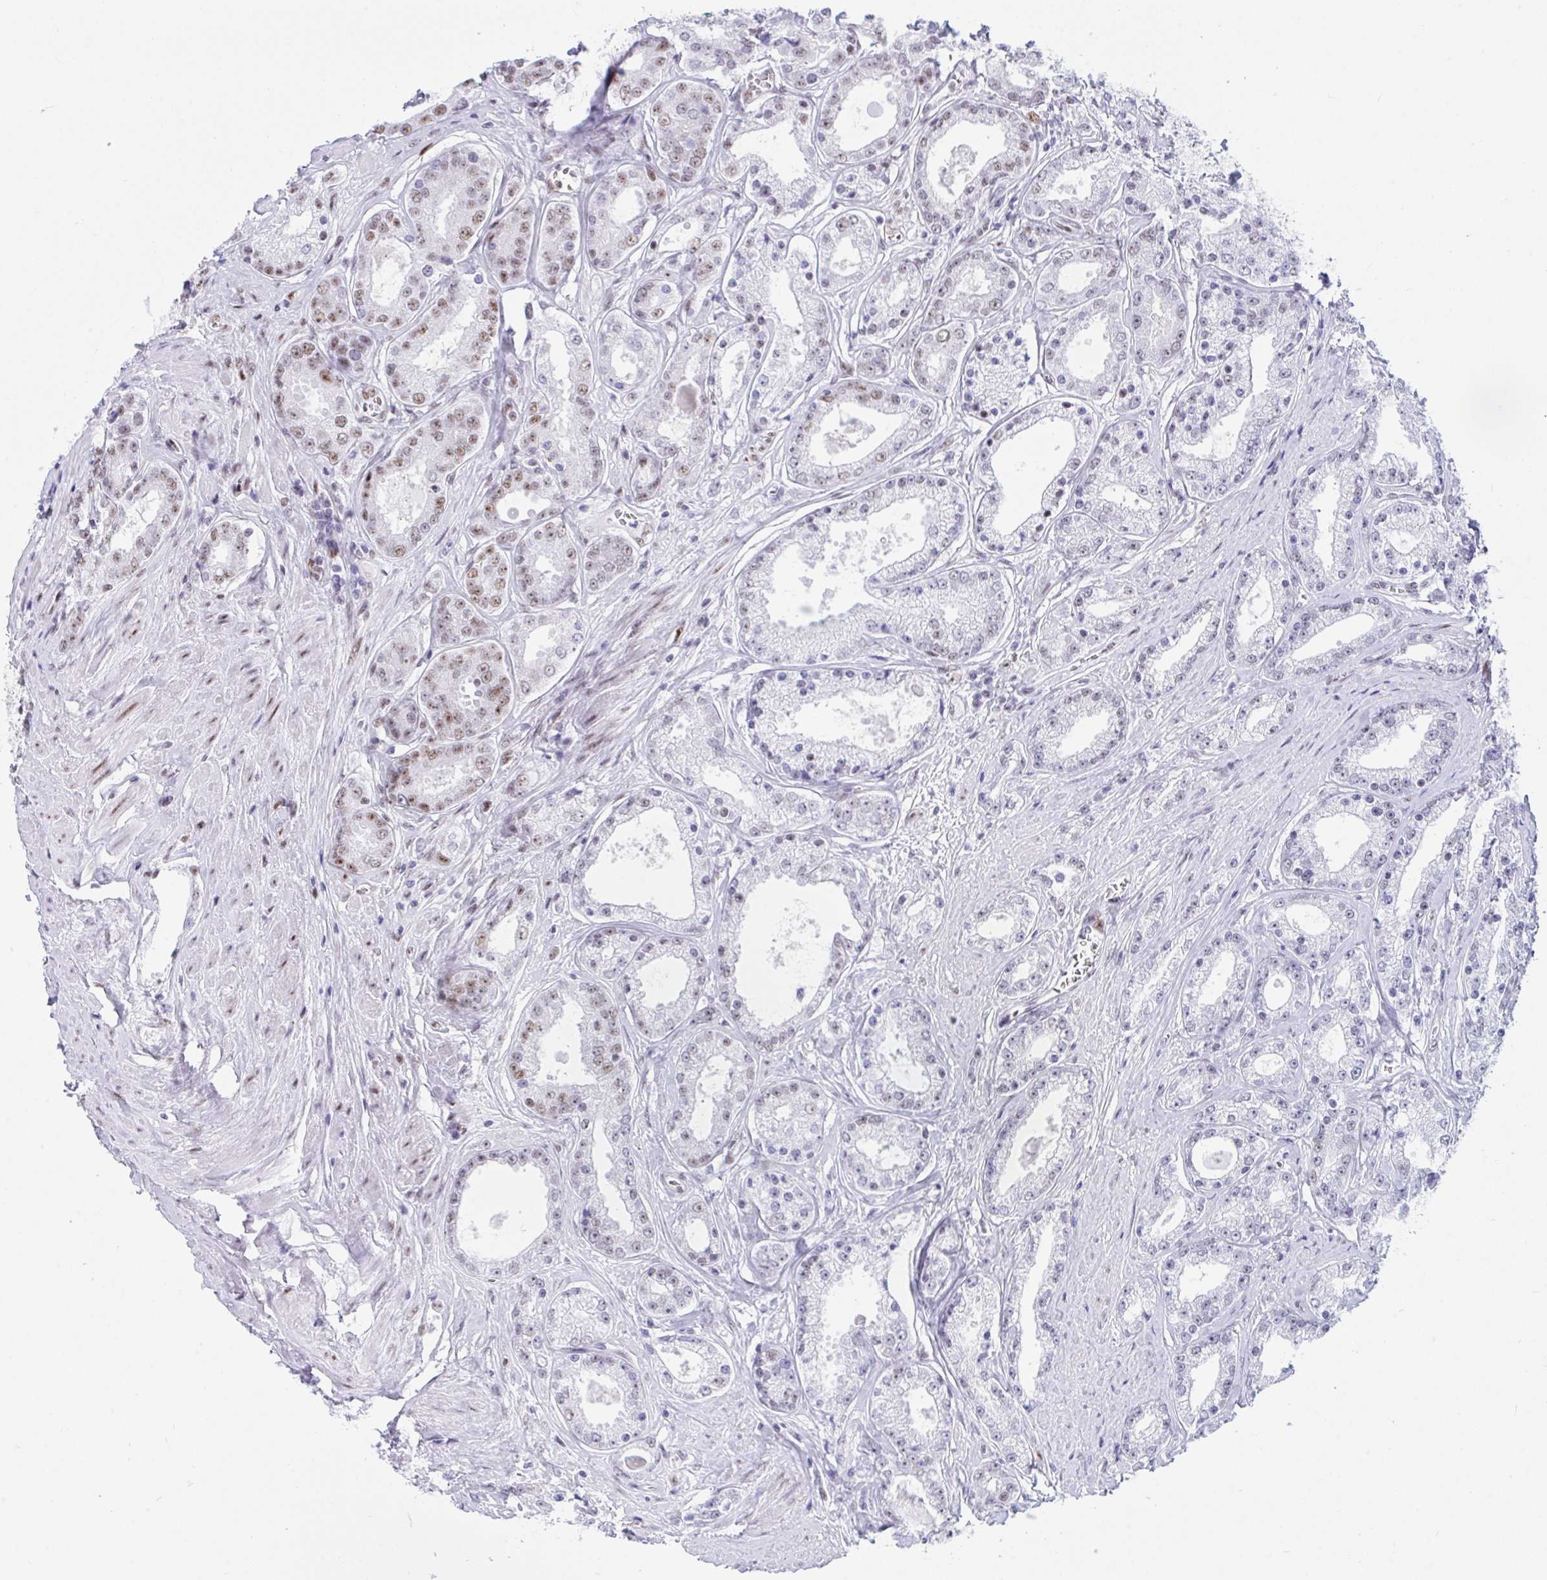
{"staining": {"intensity": "moderate", "quantity": "<25%", "location": "nuclear"}, "tissue": "prostate cancer", "cell_type": "Tumor cells", "image_type": "cancer", "snomed": [{"axis": "morphology", "description": "Adenocarcinoma, High grade"}, {"axis": "topography", "description": "Prostate"}], "caption": "Prostate high-grade adenocarcinoma tissue shows moderate nuclear staining in approximately <25% of tumor cells", "gene": "IKZF2", "patient": {"sex": "male", "age": 66}}